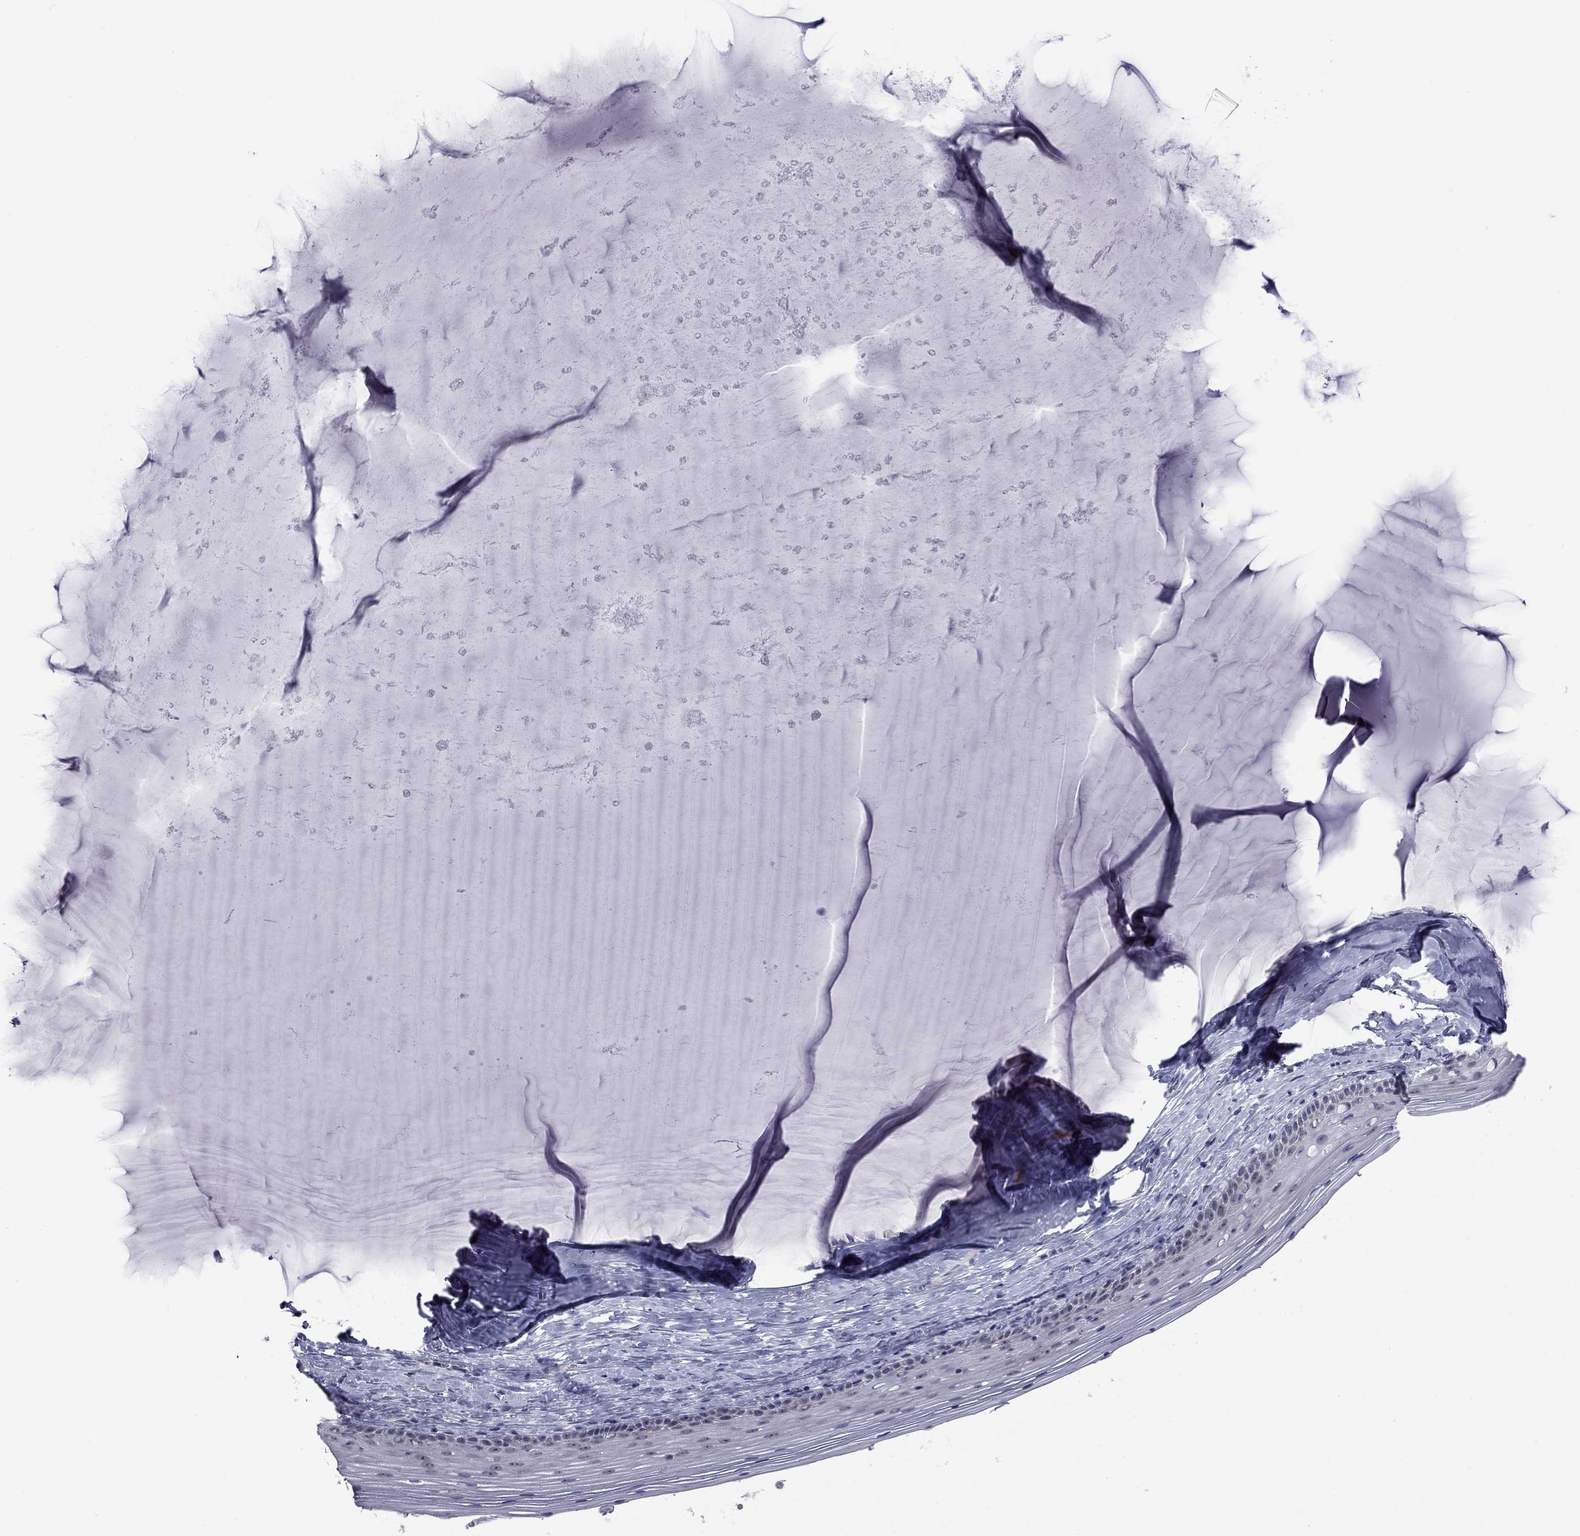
{"staining": {"intensity": "negative", "quantity": "none", "location": "none"}, "tissue": "cervix", "cell_type": "Glandular cells", "image_type": "normal", "snomed": [{"axis": "morphology", "description": "Normal tissue, NOS"}, {"axis": "topography", "description": "Cervix"}], "caption": "DAB (3,3'-diaminobenzidine) immunohistochemical staining of unremarkable cervix shows no significant staining in glandular cells.", "gene": "GSG1L", "patient": {"sex": "female", "age": 40}}